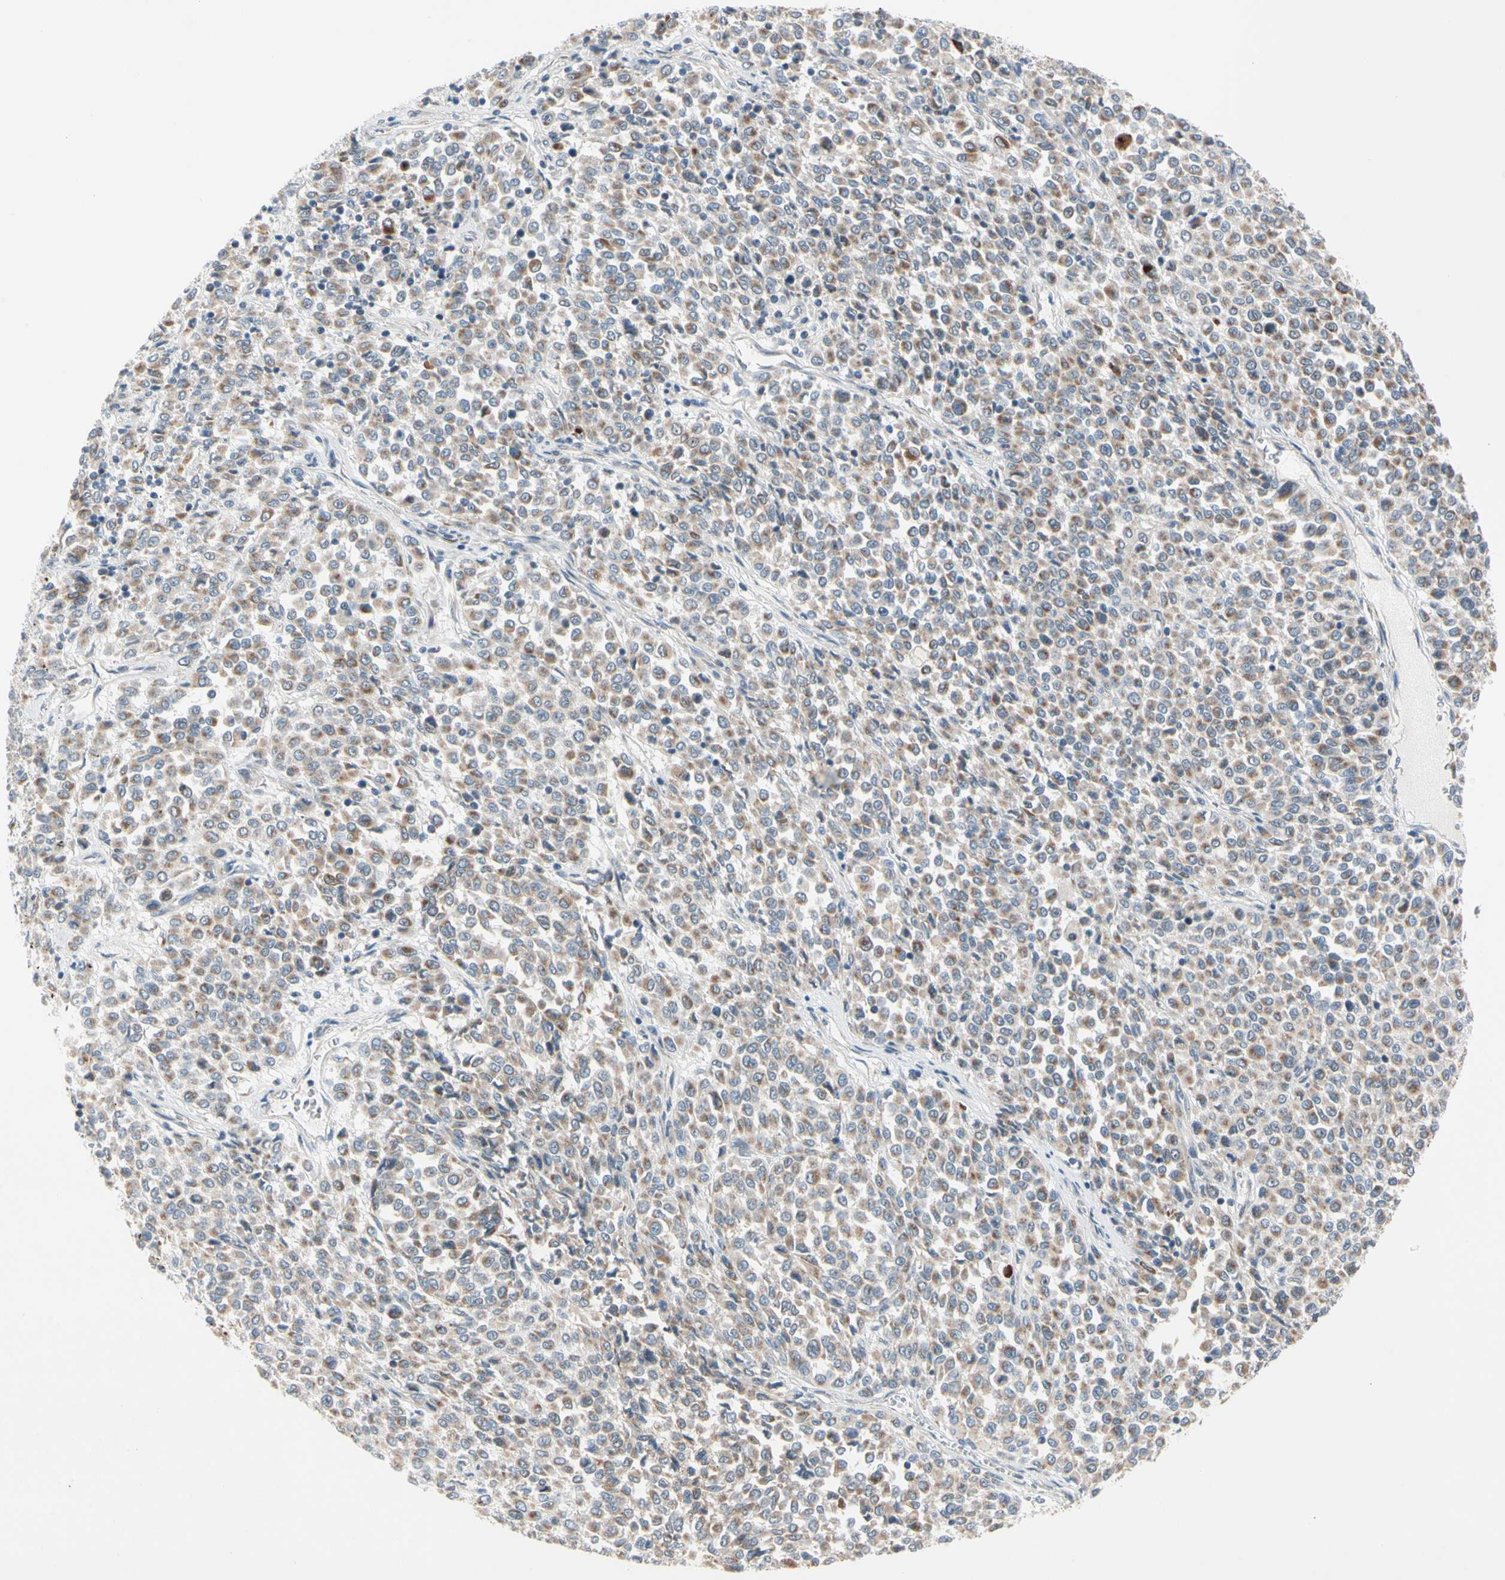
{"staining": {"intensity": "moderate", "quantity": ">75%", "location": "cytoplasmic/membranous"}, "tissue": "melanoma", "cell_type": "Tumor cells", "image_type": "cancer", "snomed": [{"axis": "morphology", "description": "Malignant melanoma, Metastatic site"}, {"axis": "topography", "description": "Pancreas"}], "caption": "A micrograph of human malignant melanoma (metastatic site) stained for a protein displays moderate cytoplasmic/membranous brown staining in tumor cells.", "gene": "MARK1", "patient": {"sex": "female", "age": 30}}